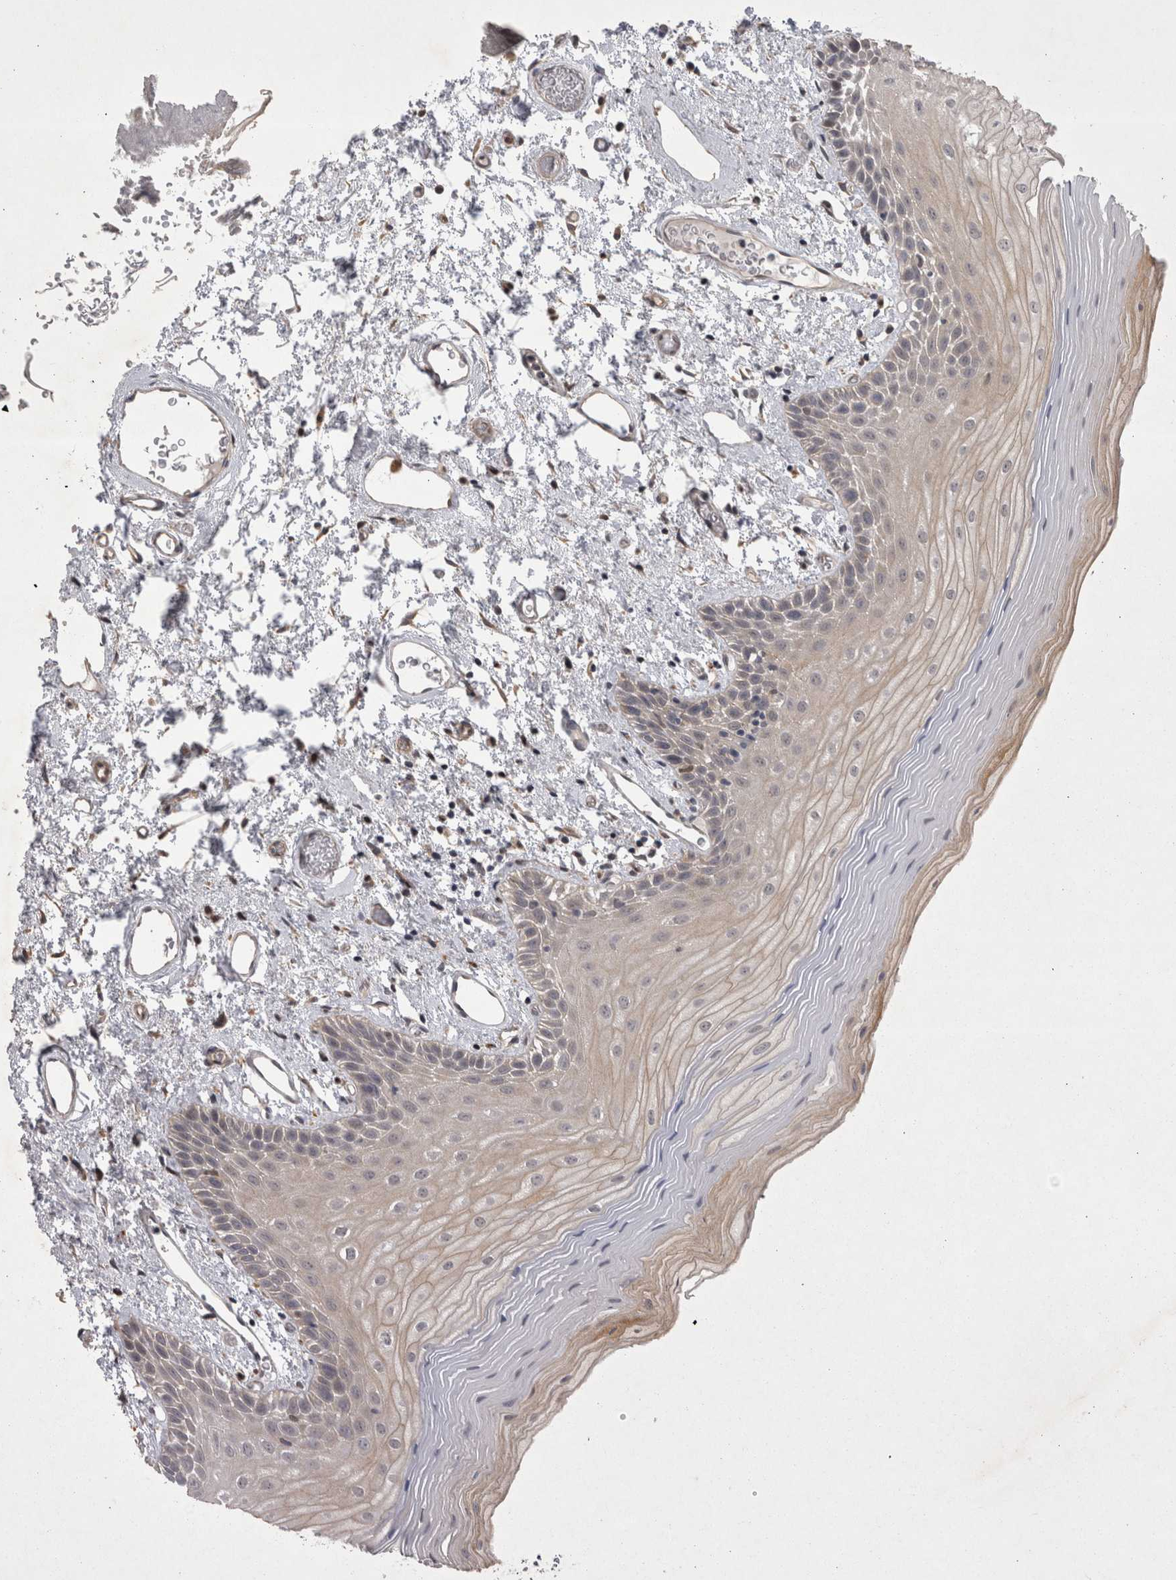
{"staining": {"intensity": "negative", "quantity": "none", "location": "none"}, "tissue": "oral mucosa", "cell_type": "Squamous epithelial cells", "image_type": "normal", "snomed": [{"axis": "morphology", "description": "Normal tissue, NOS"}, {"axis": "topography", "description": "Oral tissue"}], "caption": "A photomicrograph of oral mucosa stained for a protein exhibits no brown staining in squamous epithelial cells. (DAB immunohistochemistry (IHC), high magnification).", "gene": "CTBS", "patient": {"sex": "male", "age": 52}}